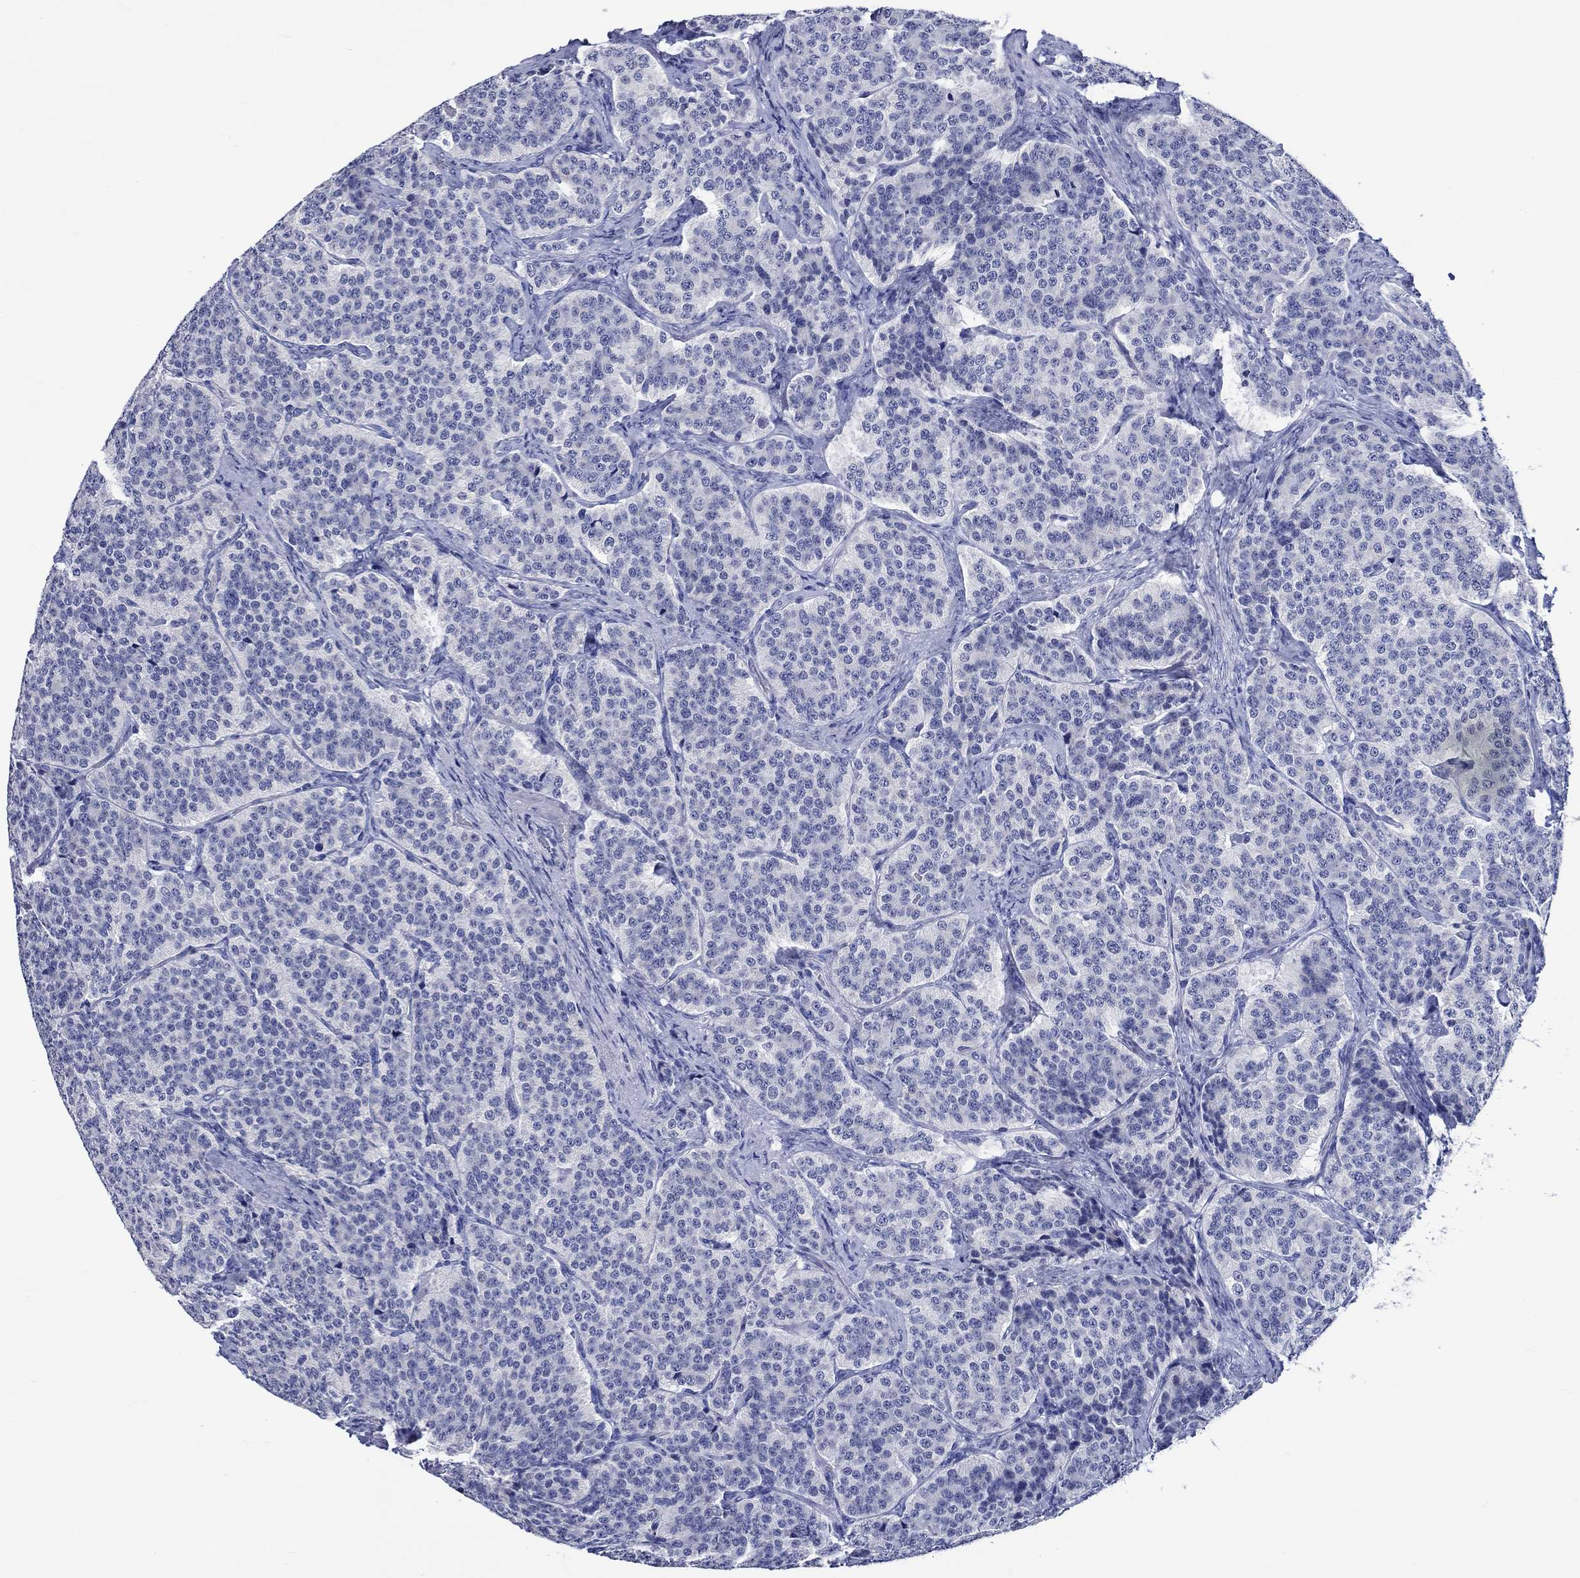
{"staining": {"intensity": "negative", "quantity": "none", "location": "none"}, "tissue": "carcinoid", "cell_type": "Tumor cells", "image_type": "cancer", "snomed": [{"axis": "morphology", "description": "Carcinoid, malignant, NOS"}, {"axis": "topography", "description": "Small intestine"}], "caption": "Immunohistochemistry (IHC) of human carcinoid demonstrates no expression in tumor cells.", "gene": "KLHL35", "patient": {"sex": "female", "age": 58}}